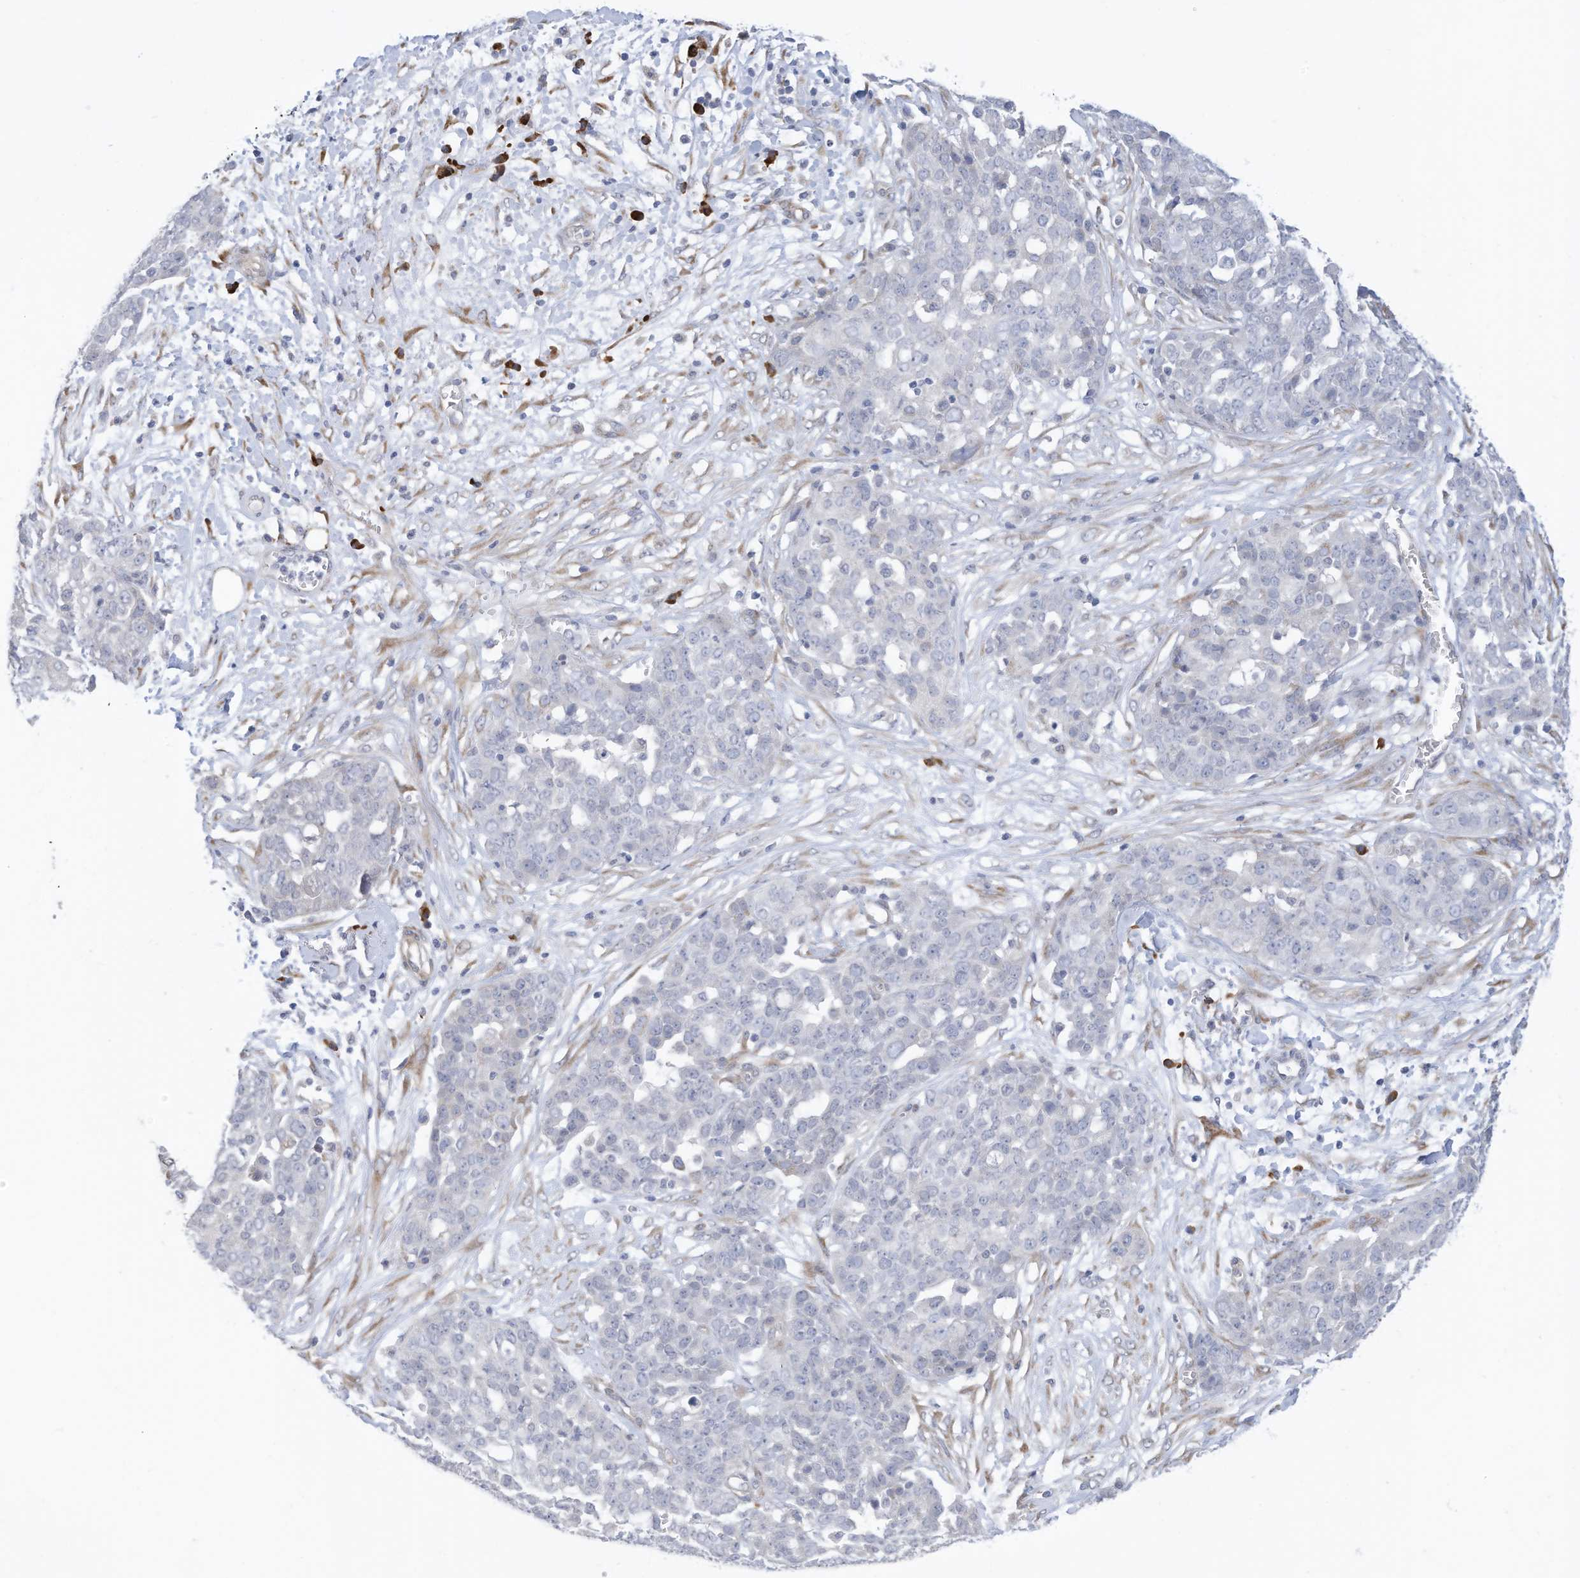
{"staining": {"intensity": "negative", "quantity": "none", "location": "none"}, "tissue": "ovarian cancer", "cell_type": "Tumor cells", "image_type": "cancer", "snomed": [{"axis": "morphology", "description": "Cystadenocarcinoma, serous, NOS"}, {"axis": "topography", "description": "Soft tissue"}, {"axis": "topography", "description": "Ovary"}], "caption": "High magnification brightfield microscopy of ovarian cancer (serous cystadenocarcinoma) stained with DAB (brown) and counterstained with hematoxylin (blue): tumor cells show no significant positivity. (DAB (3,3'-diaminobenzidine) immunohistochemistry visualized using brightfield microscopy, high magnification).", "gene": "ZNF292", "patient": {"sex": "female", "age": 57}}